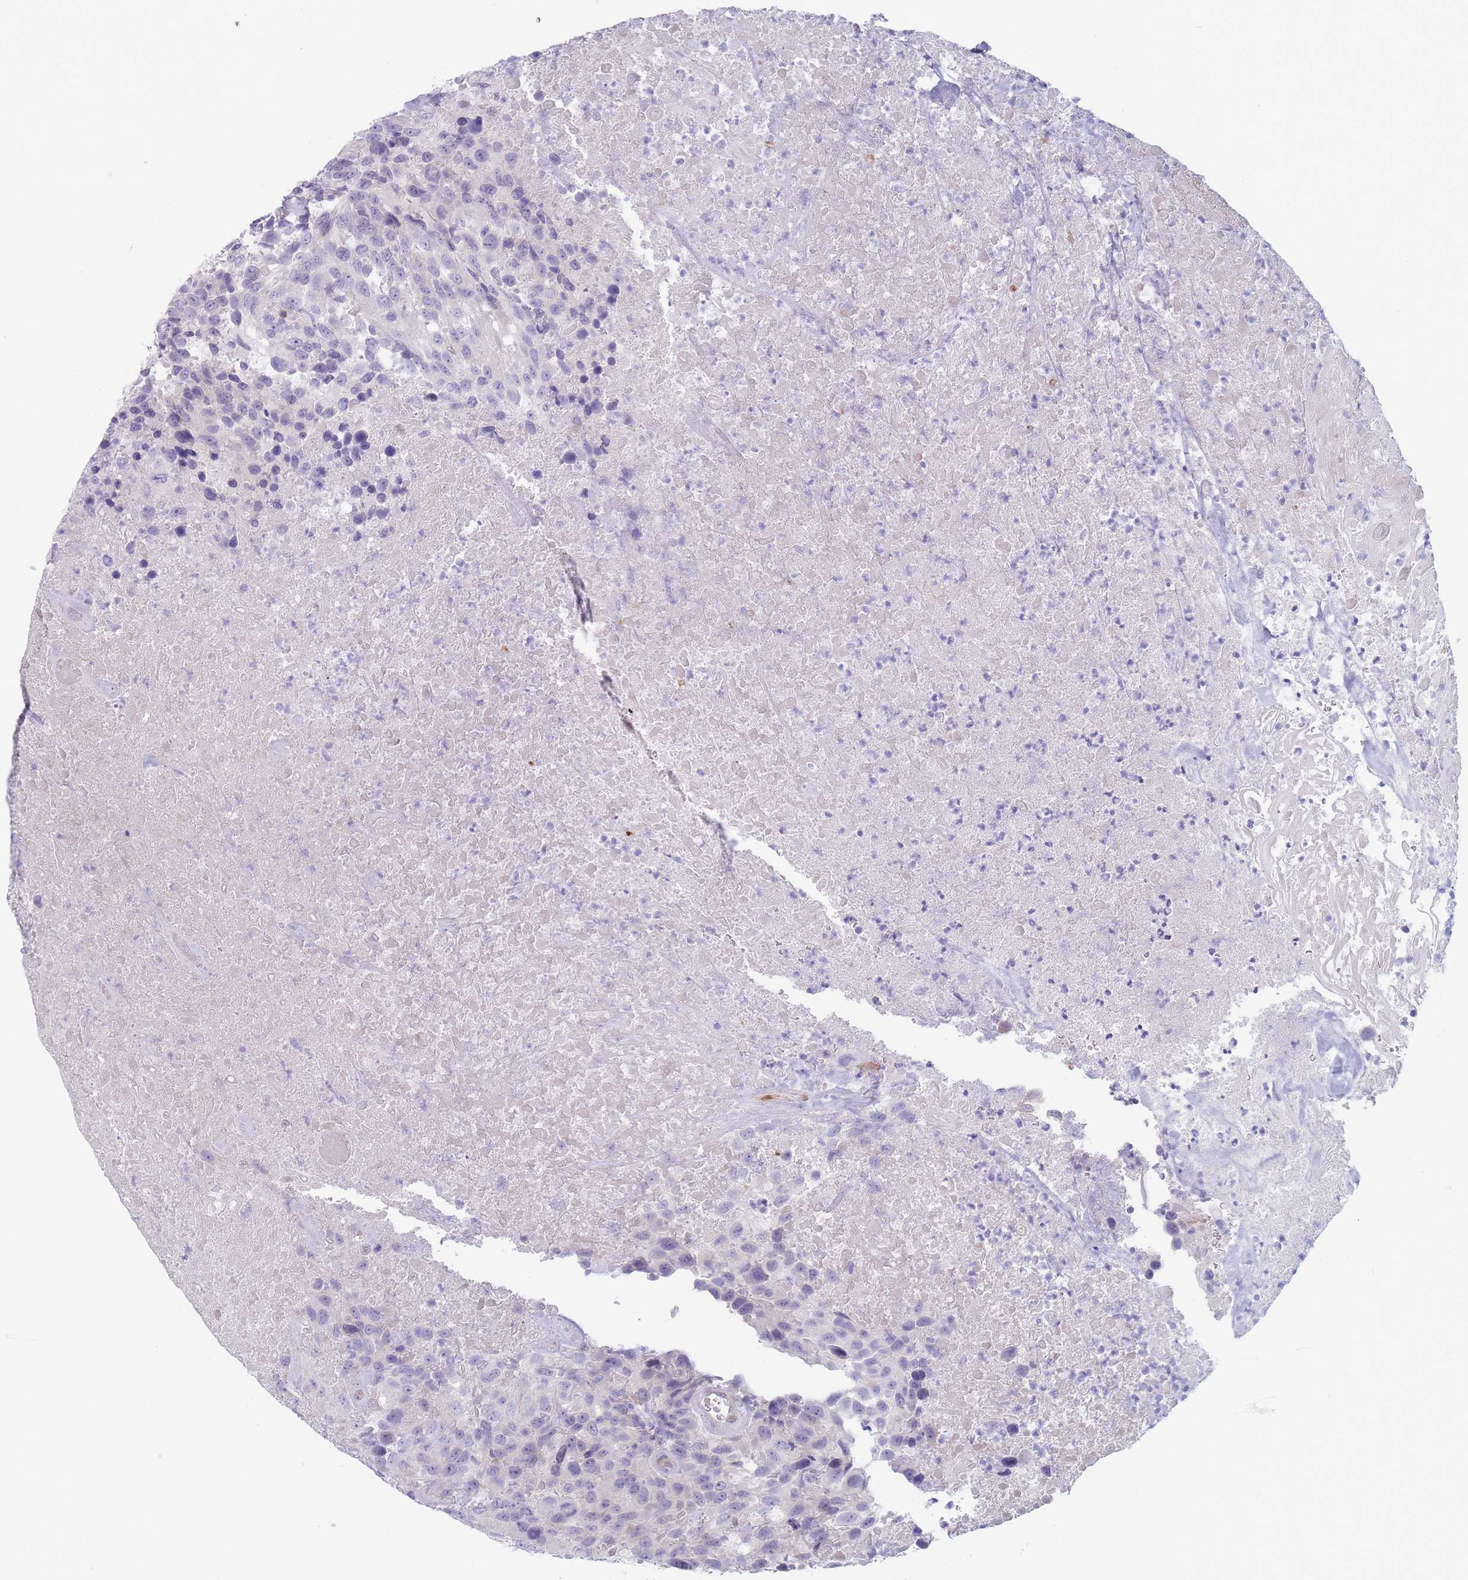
{"staining": {"intensity": "negative", "quantity": "none", "location": "none"}, "tissue": "urothelial cancer", "cell_type": "Tumor cells", "image_type": "cancer", "snomed": [{"axis": "morphology", "description": "Urothelial carcinoma, High grade"}, {"axis": "topography", "description": "Urinary bladder"}], "caption": "Tumor cells show no significant staining in urothelial cancer.", "gene": "PLPP1", "patient": {"sex": "female", "age": 70}}